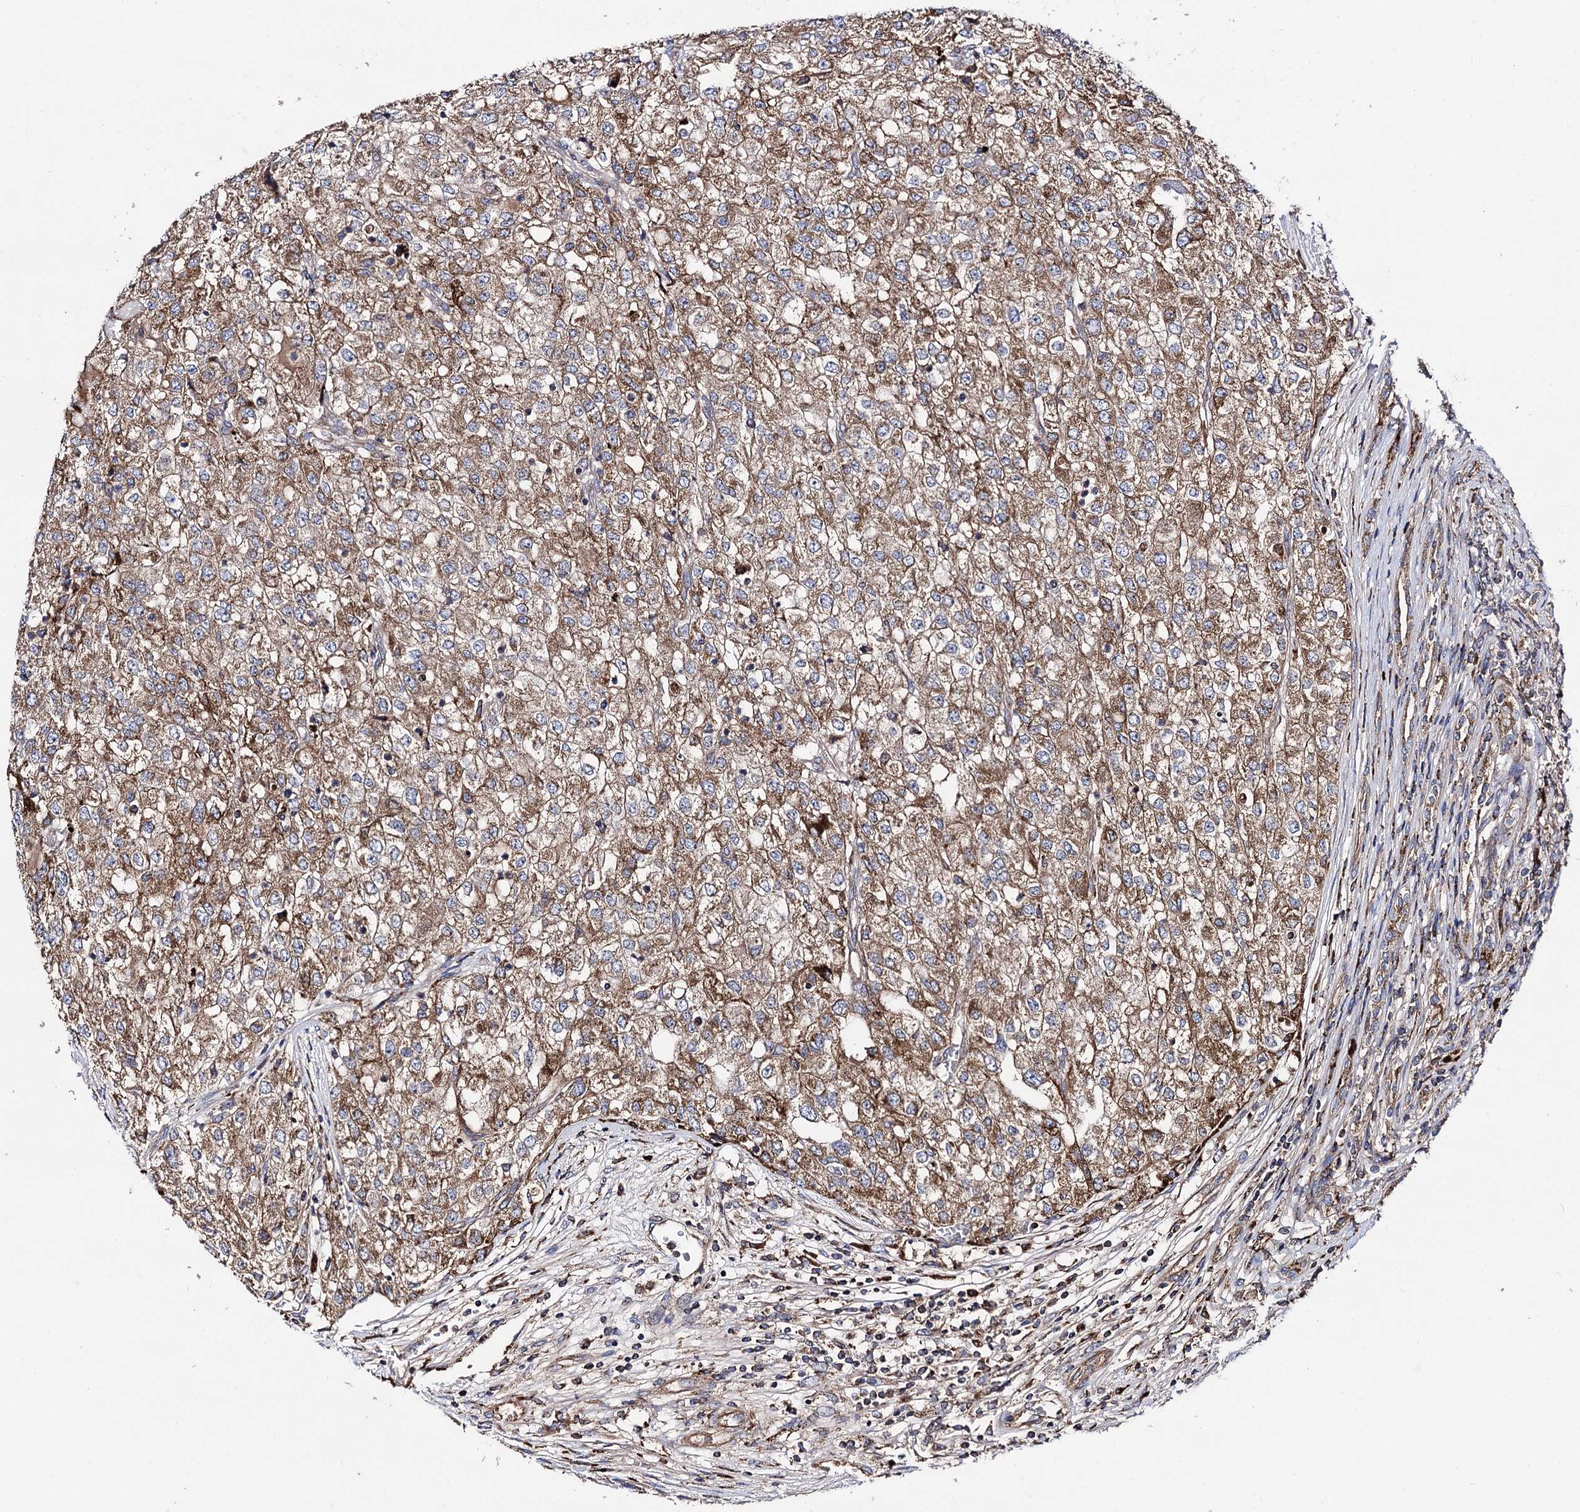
{"staining": {"intensity": "moderate", "quantity": ">75%", "location": "cytoplasmic/membranous"}, "tissue": "renal cancer", "cell_type": "Tumor cells", "image_type": "cancer", "snomed": [{"axis": "morphology", "description": "Adenocarcinoma, NOS"}, {"axis": "topography", "description": "Kidney"}], "caption": "Immunohistochemical staining of renal cancer demonstrates moderate cytoplasmic/membranous protein positivity in approximately >75% of tumor cells.", "gene": "IQCH", "patient": {"sex": "female", "age": 54}}